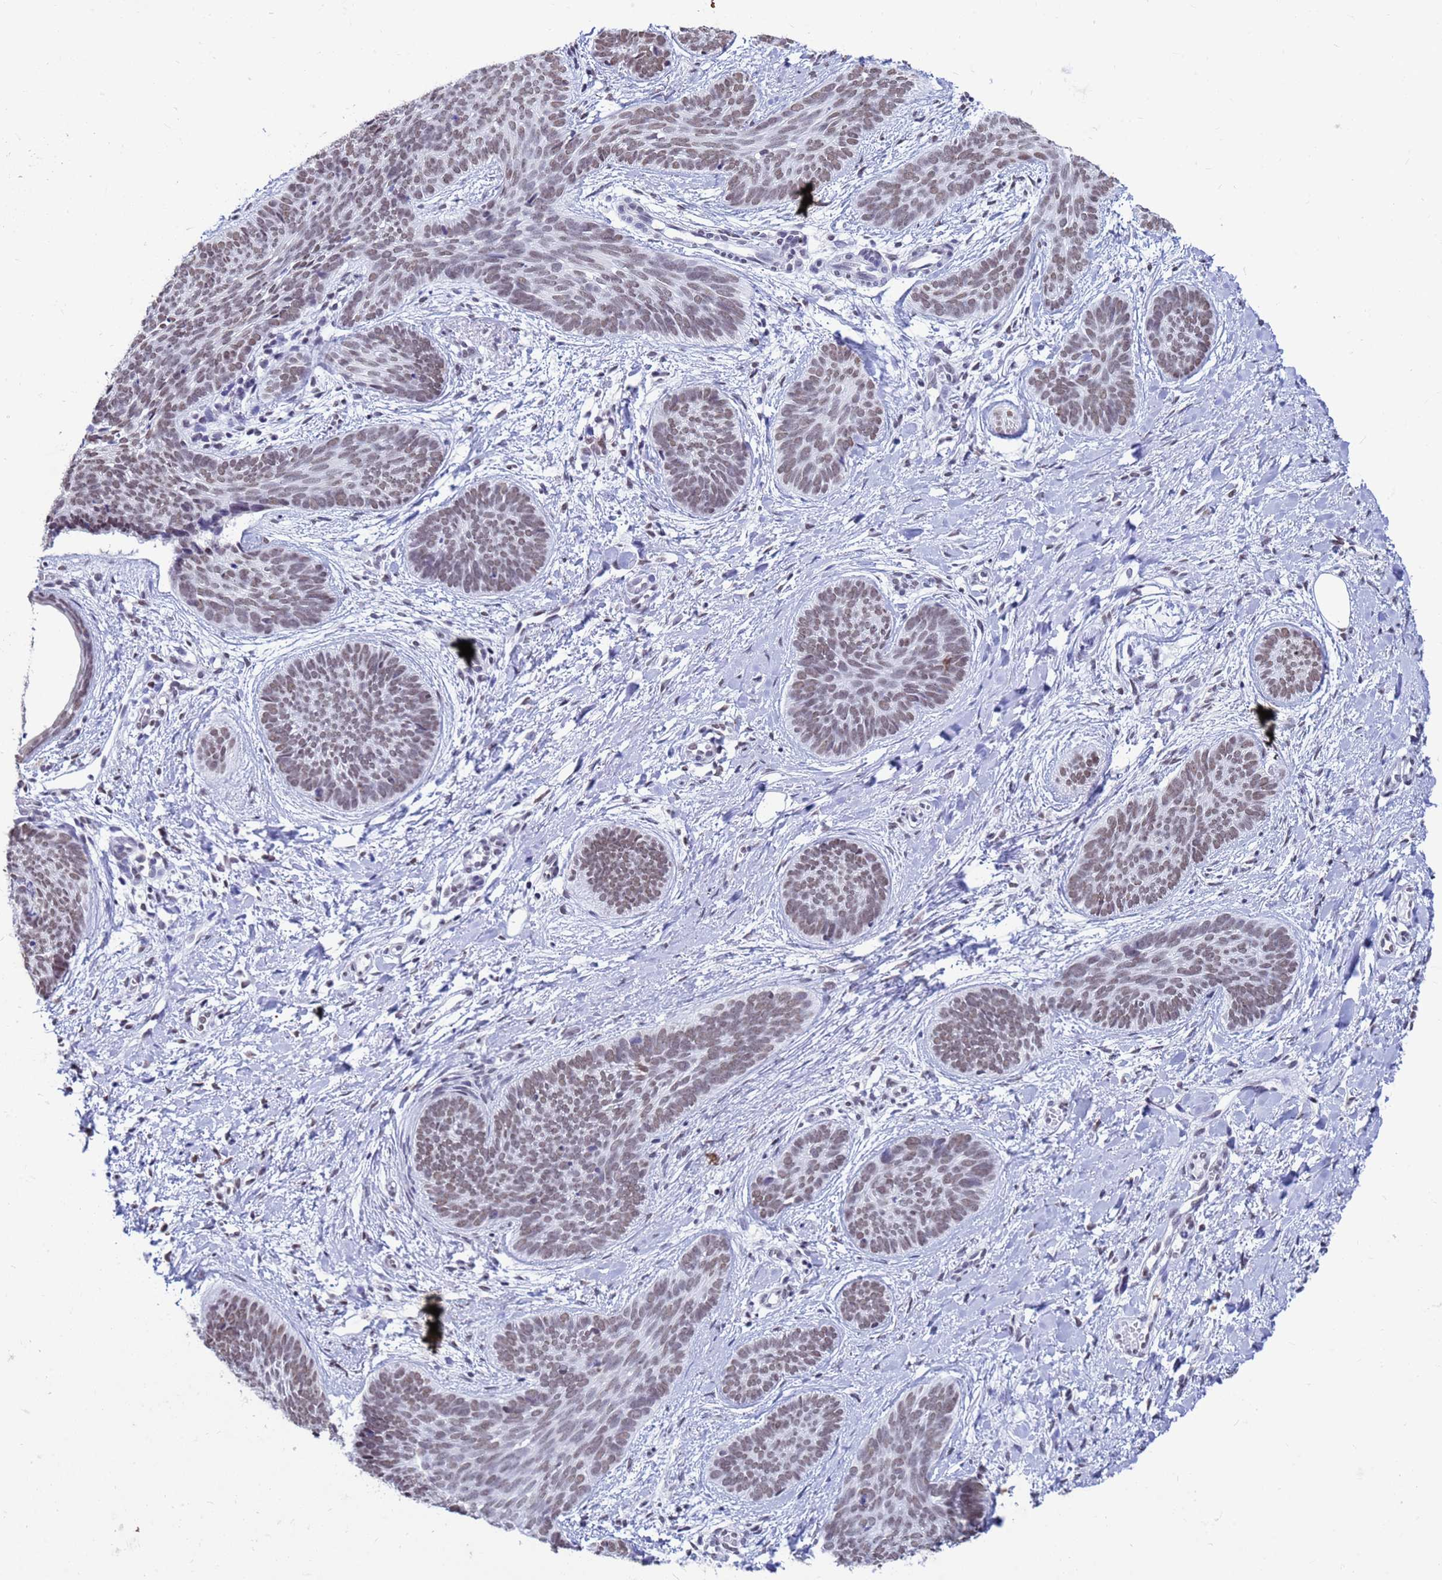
{"staining": {"intensity": "moderate", "quantity": ">75%", "location": "nuclear"}, "tissue": "skin cancer", "cell_type": "Tumor cells", "image_type": "cancer", "snomed": [{"axis": "morphology", "description": "Basal cell carcinoma"}, {"axis": "topography", "description": "Skin"}], "caption": "Immunohistochemistry image of human skin cancer (basal cell carcinoma) stained for a protein (brown), which shows medium levels of moderate nuclear staining in approximately >75% of tumor cells.", "gene": "FAM170B", "patient": {"sex": "female", "age": 81}}